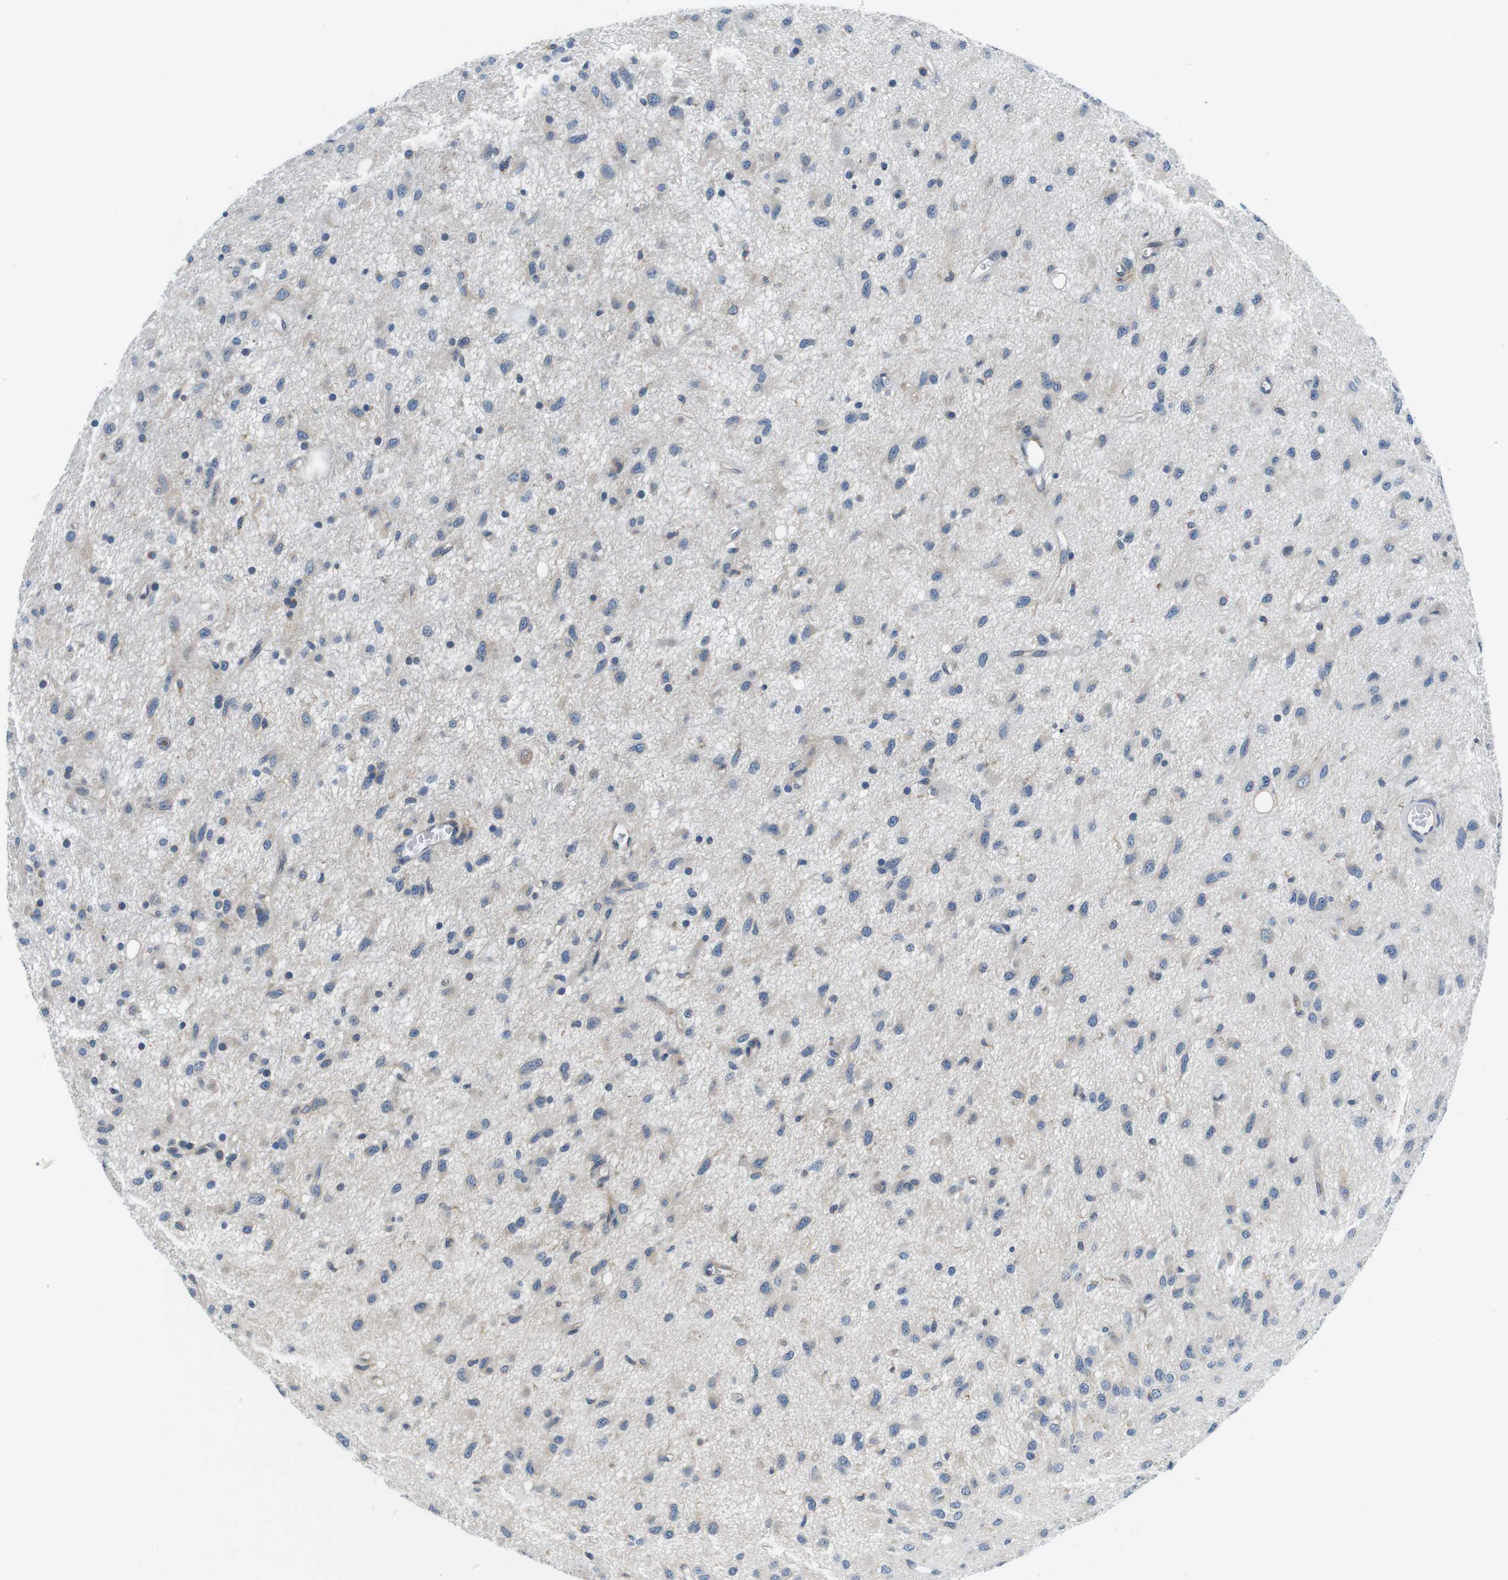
{"staining": {"intensity": "weak", "quantity": "25%-75%", "location": "cytoplasmic/membranous"}, "tissue": "glioma", "cell_type": "Tumor cells", "image_type": "cancer", "snomed": [{"axis": "morphology", "description": "Glioma, malignant, Low grade"}, {"axis": "topography", "description": "Brain"}], "caption": "IHC histopathology image of malignant low-grade glioma stained for a protein (brown), which displays low levels of weak cytoplasmic/membranous positivity in about 25%-75% of tumor cells.", "gene": "EIF2B5", "patient": {"sex": "male", "age": 77}}